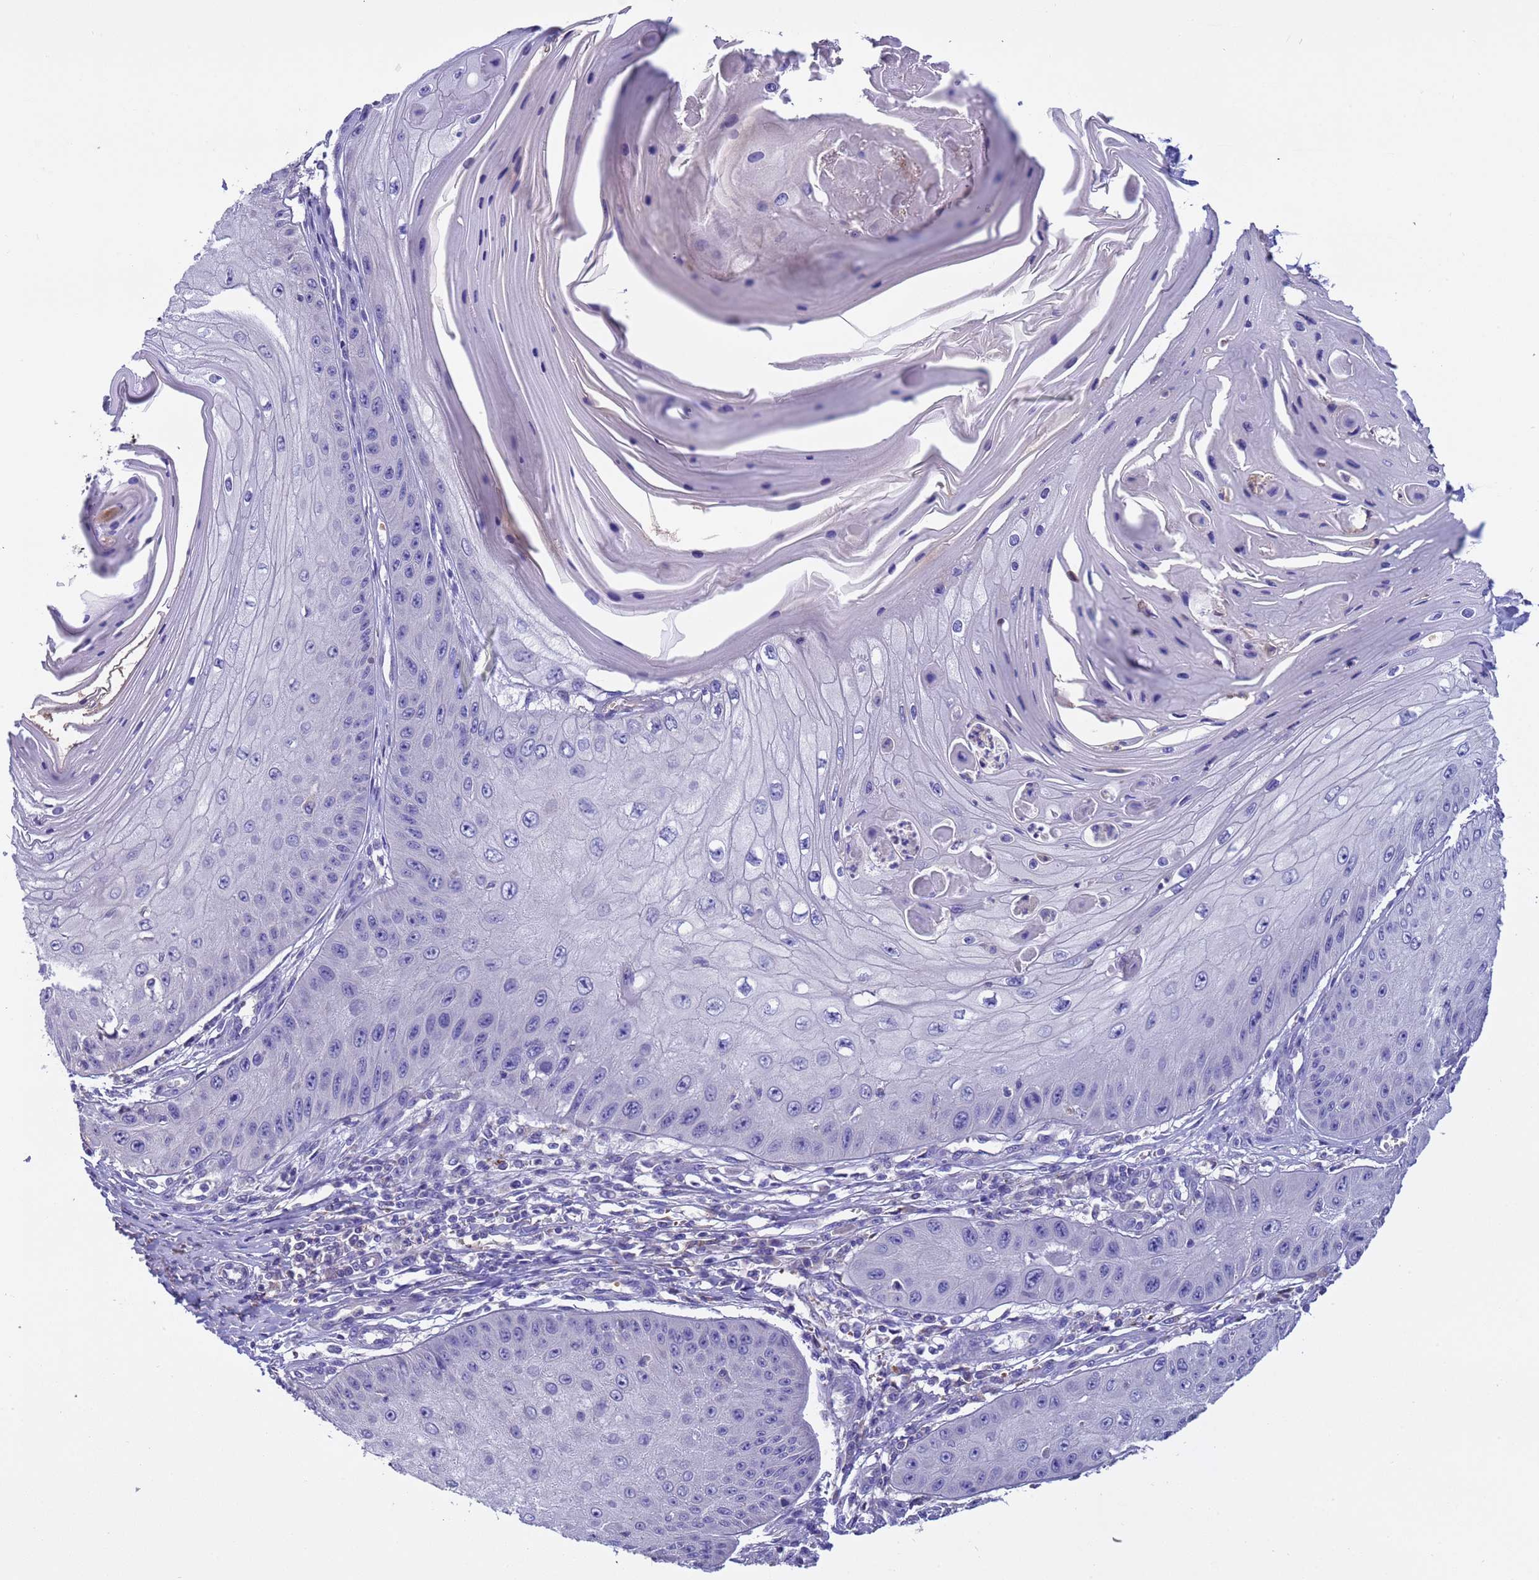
{"staining": {"intensity": "negative", "quantity": "none", "location": "none"}, "tissue": "skin cancer", "cell_type": "Tumor cells", "image_type": "cancer", "snomed": [{"axis": "morphology", "description": "Squamous cell carcinoma, NOS"}, {"axis": "topography", "description": "Skin"}], "caption": "Tumor cells are negative for brown protein staining in skin squamous cell carcinoma. (DAB immunohistochemistry (IHC) visualized using brightfield microscopy, high magnification).", "gene": "SLC24A3", "patient": {"sex": "male", "age": 70}}